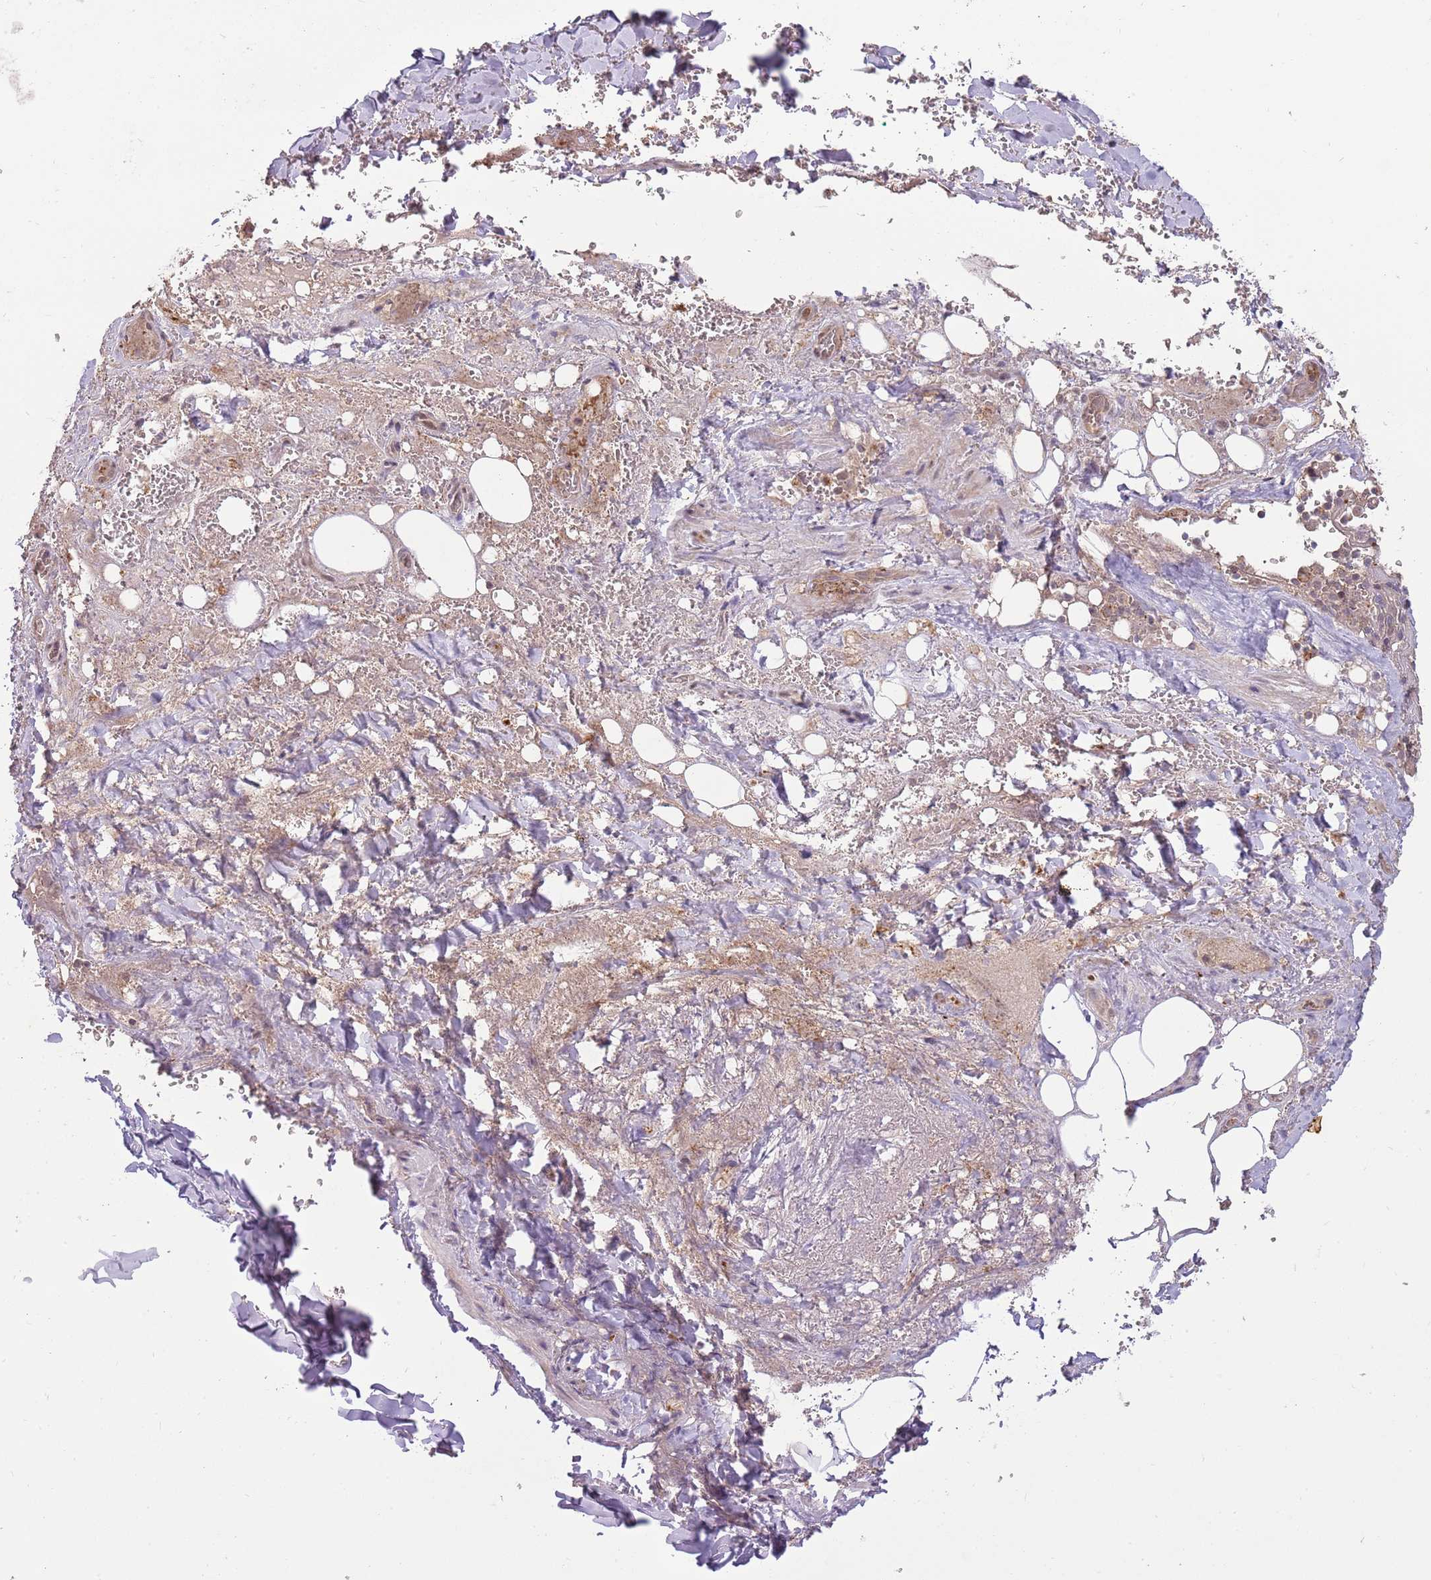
{"staining": {"intensity": "weak", "quantity": ">75%", "location": "cytoplasmic/membranous"}, "tissue": "adipose tissue", "cell_type": "Adipocytes", "image_type": "normal", "snomed": [{"axis": "morphology", "description": "Normal tissue, NOS"}, {"axis": "topography", "description": "Cartilage tissue"}], "caption": "Protein expression analysis of normal adipose tissue exhibits weak cytoplasmic/membranous positivity in approximately >75% of adipocytes. Nuclei are stained in blue.", "gene": "NBPF4", "patient": {"sex": "male", "age": 66}}